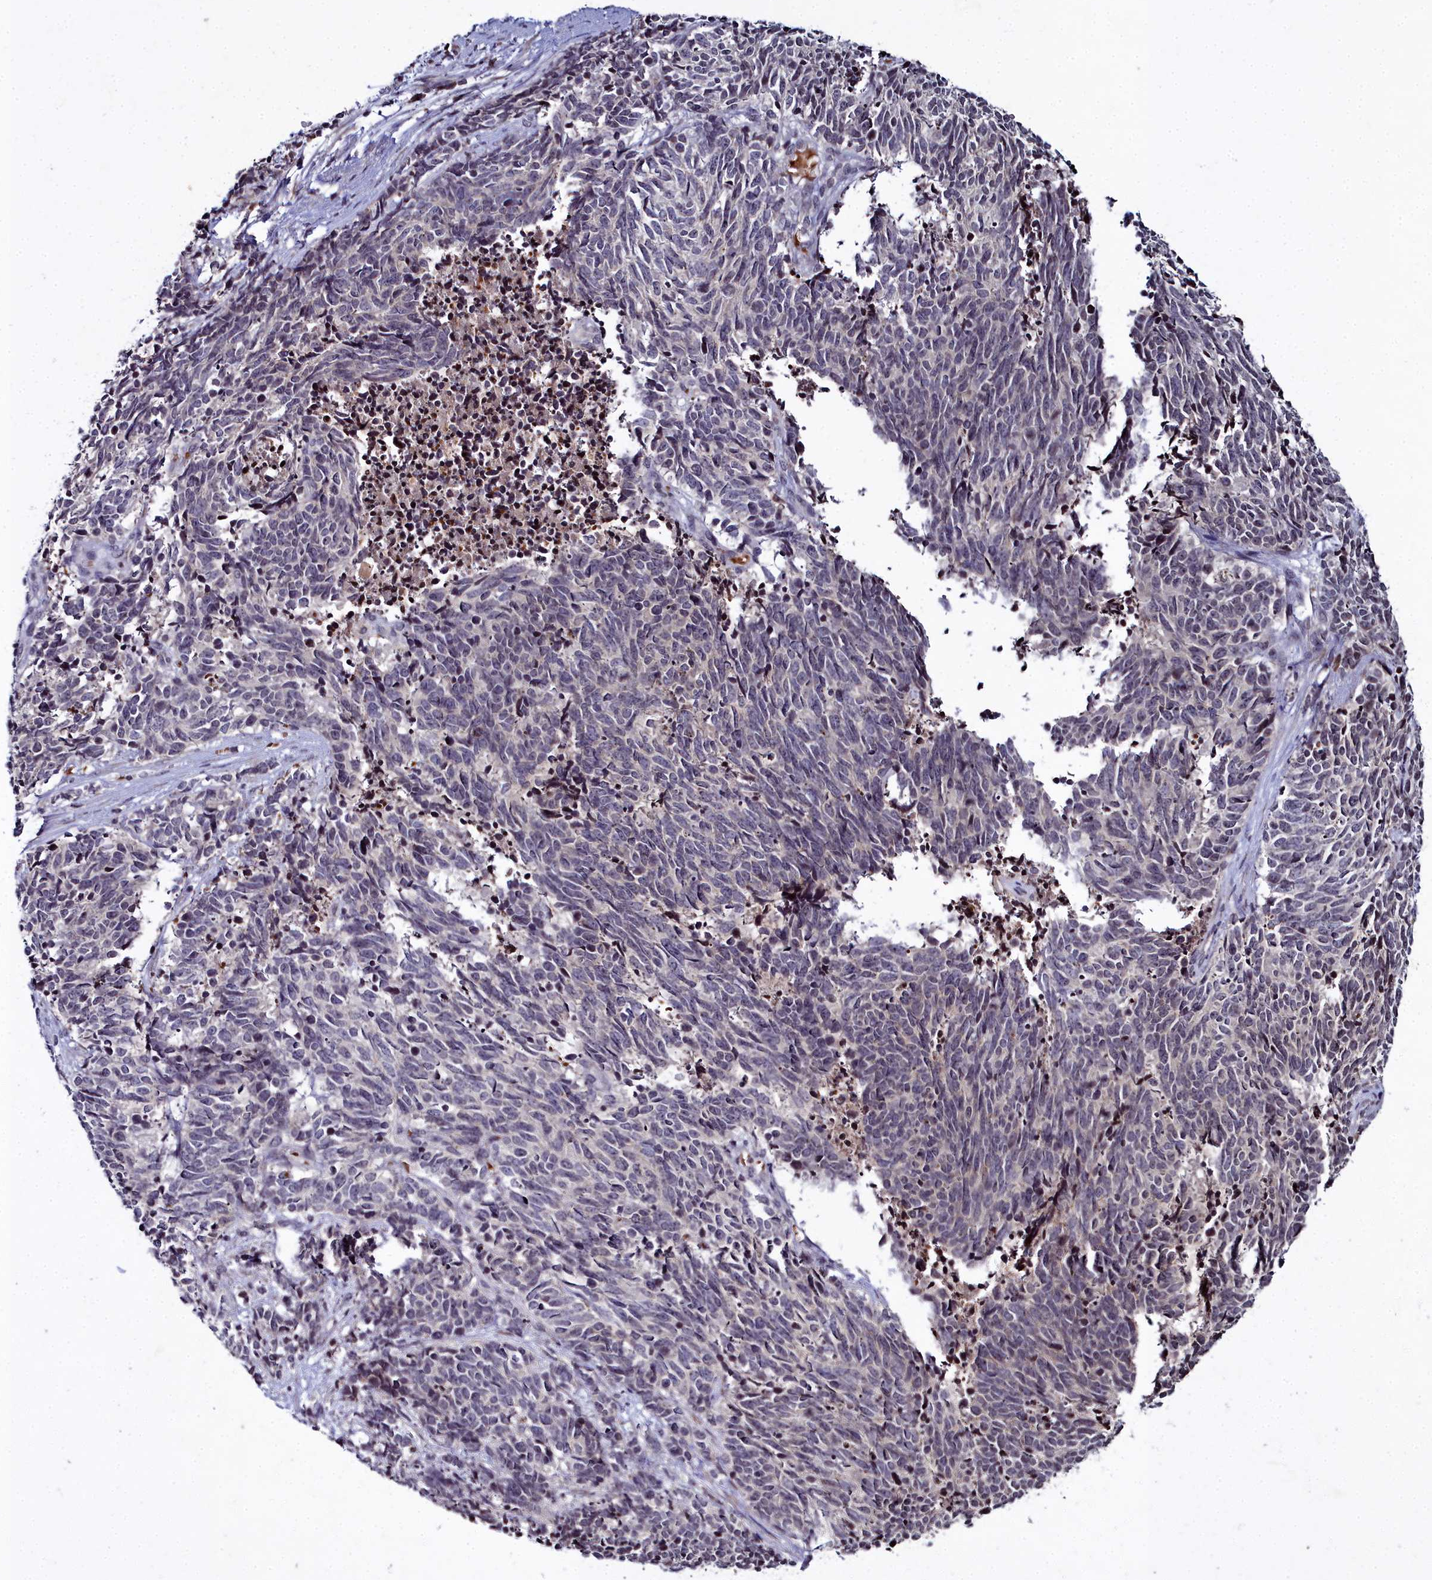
{"staining": {"intensity": "negative", "quantity": "none", "location": "none"}, "tissue": "cervical cancer", "cell_type": "Tumor cells", "image_type": "cancer", "snomed": [{"axis": "morphology", "description": "Squamous cell carcinoma, NOS"}, {"axis": "topography", "description": "Cervix"}], "caption": "Immunohistochemistry (IHC) photomicrograph of neoplastic tissue: cervical squamous cell carcinoma stained with DAB demonstrates no significant protein staining in tumor cells.", "gene": "FZD4", "patient": {"sex": "female", "age": 29}}